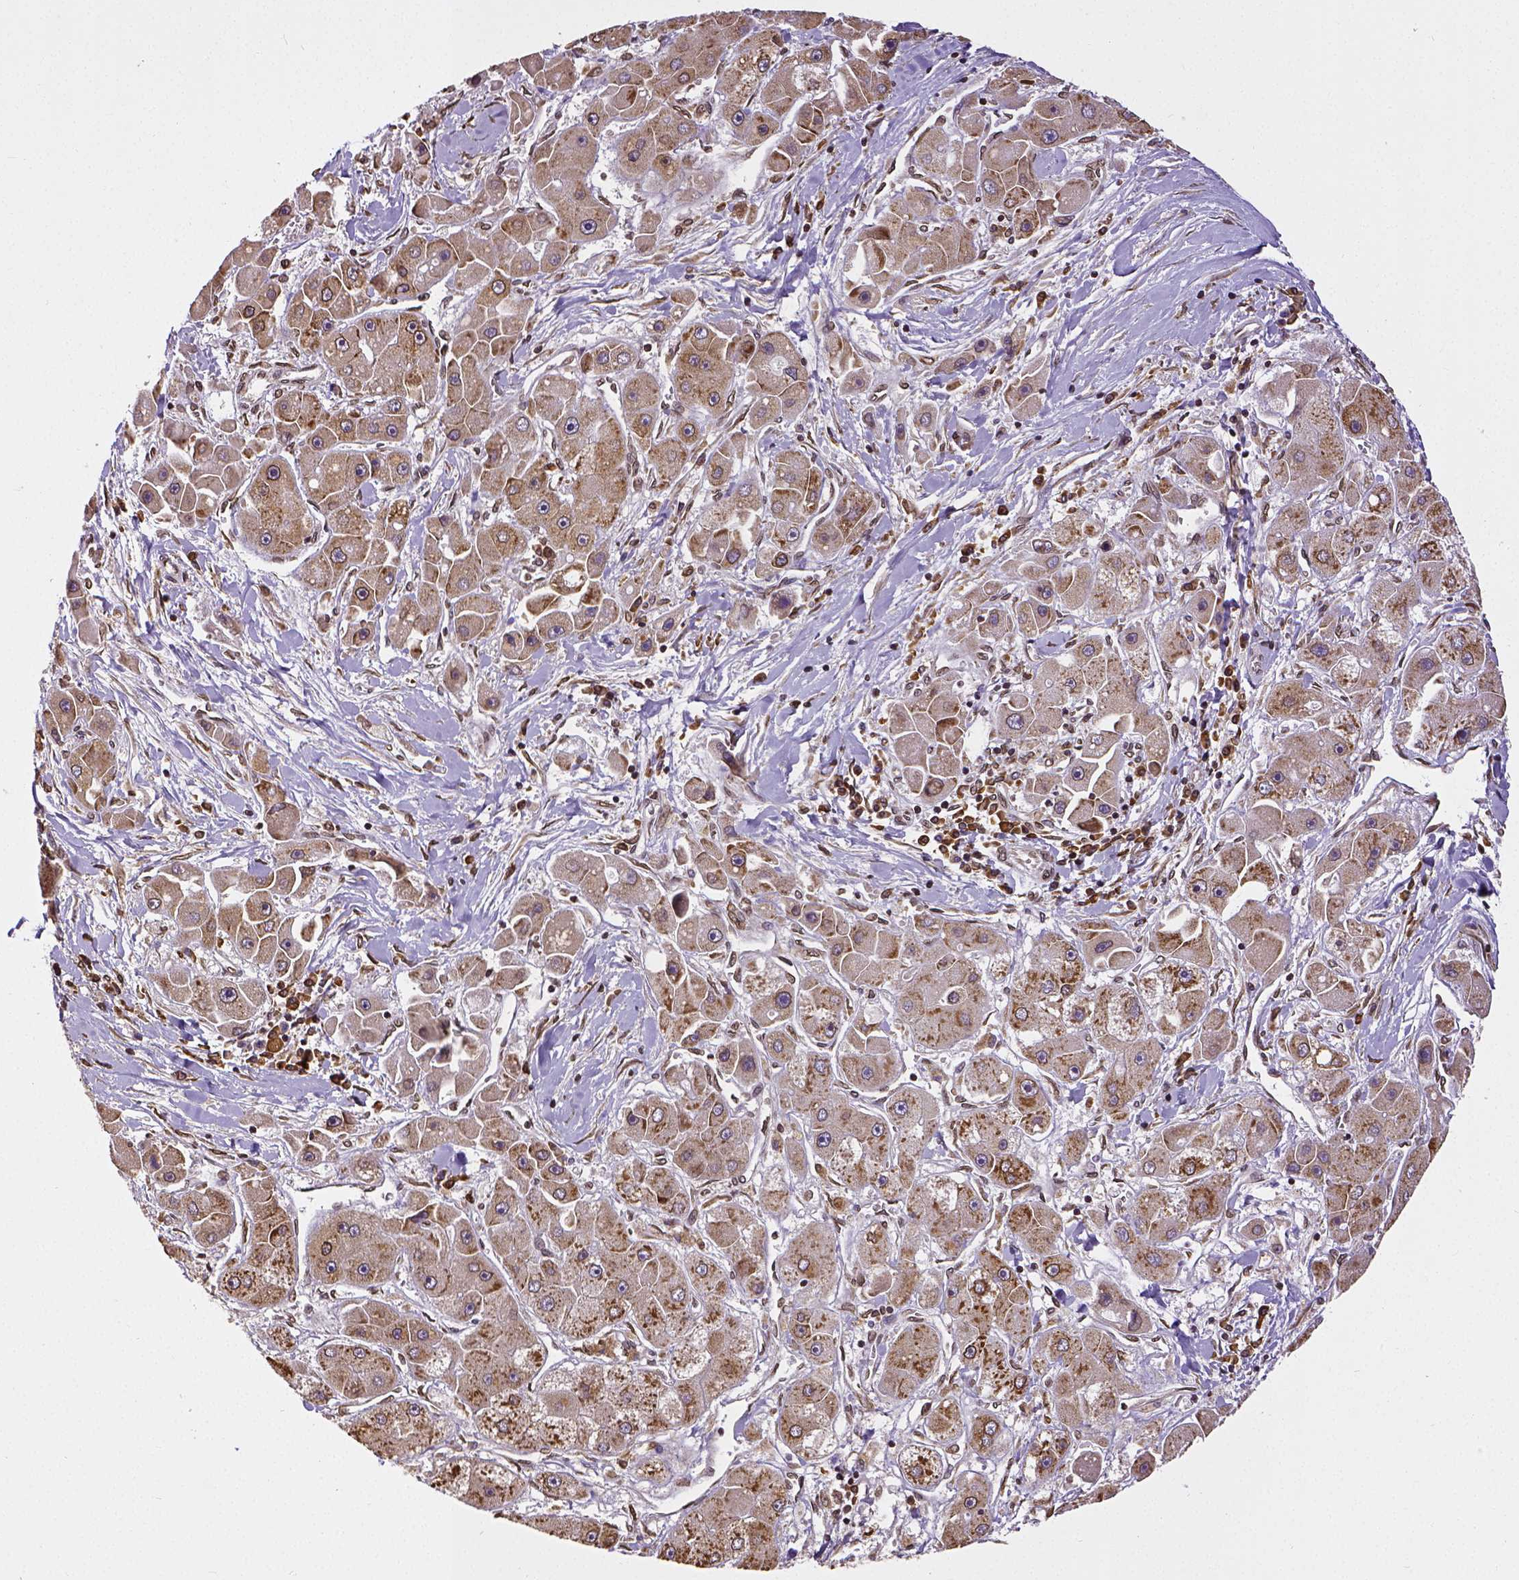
{"staining": {"intensity": "moderate", "quantity": ">75%", "location": "cytoplasmic/membranous,nuclear"}, "tissue": "liver cancer", "cell_type": "Tumor cells", "image_type": "cancer", "snomed": [{"axis": "morphology", "description": "Carcinoma, Hepatocellular, NOS"}, {"axis": "topography", "description": "Liver"}], "caption": "About >75% of tumor cells in human liver hepatocellular carcinoma reveal moderate cytoplasmic/membranous and nuclear protein expression as visualized by brown immunohistochemical staining.", "gene": "MTDH", "patient": {"sex": "male", "age": 24}}